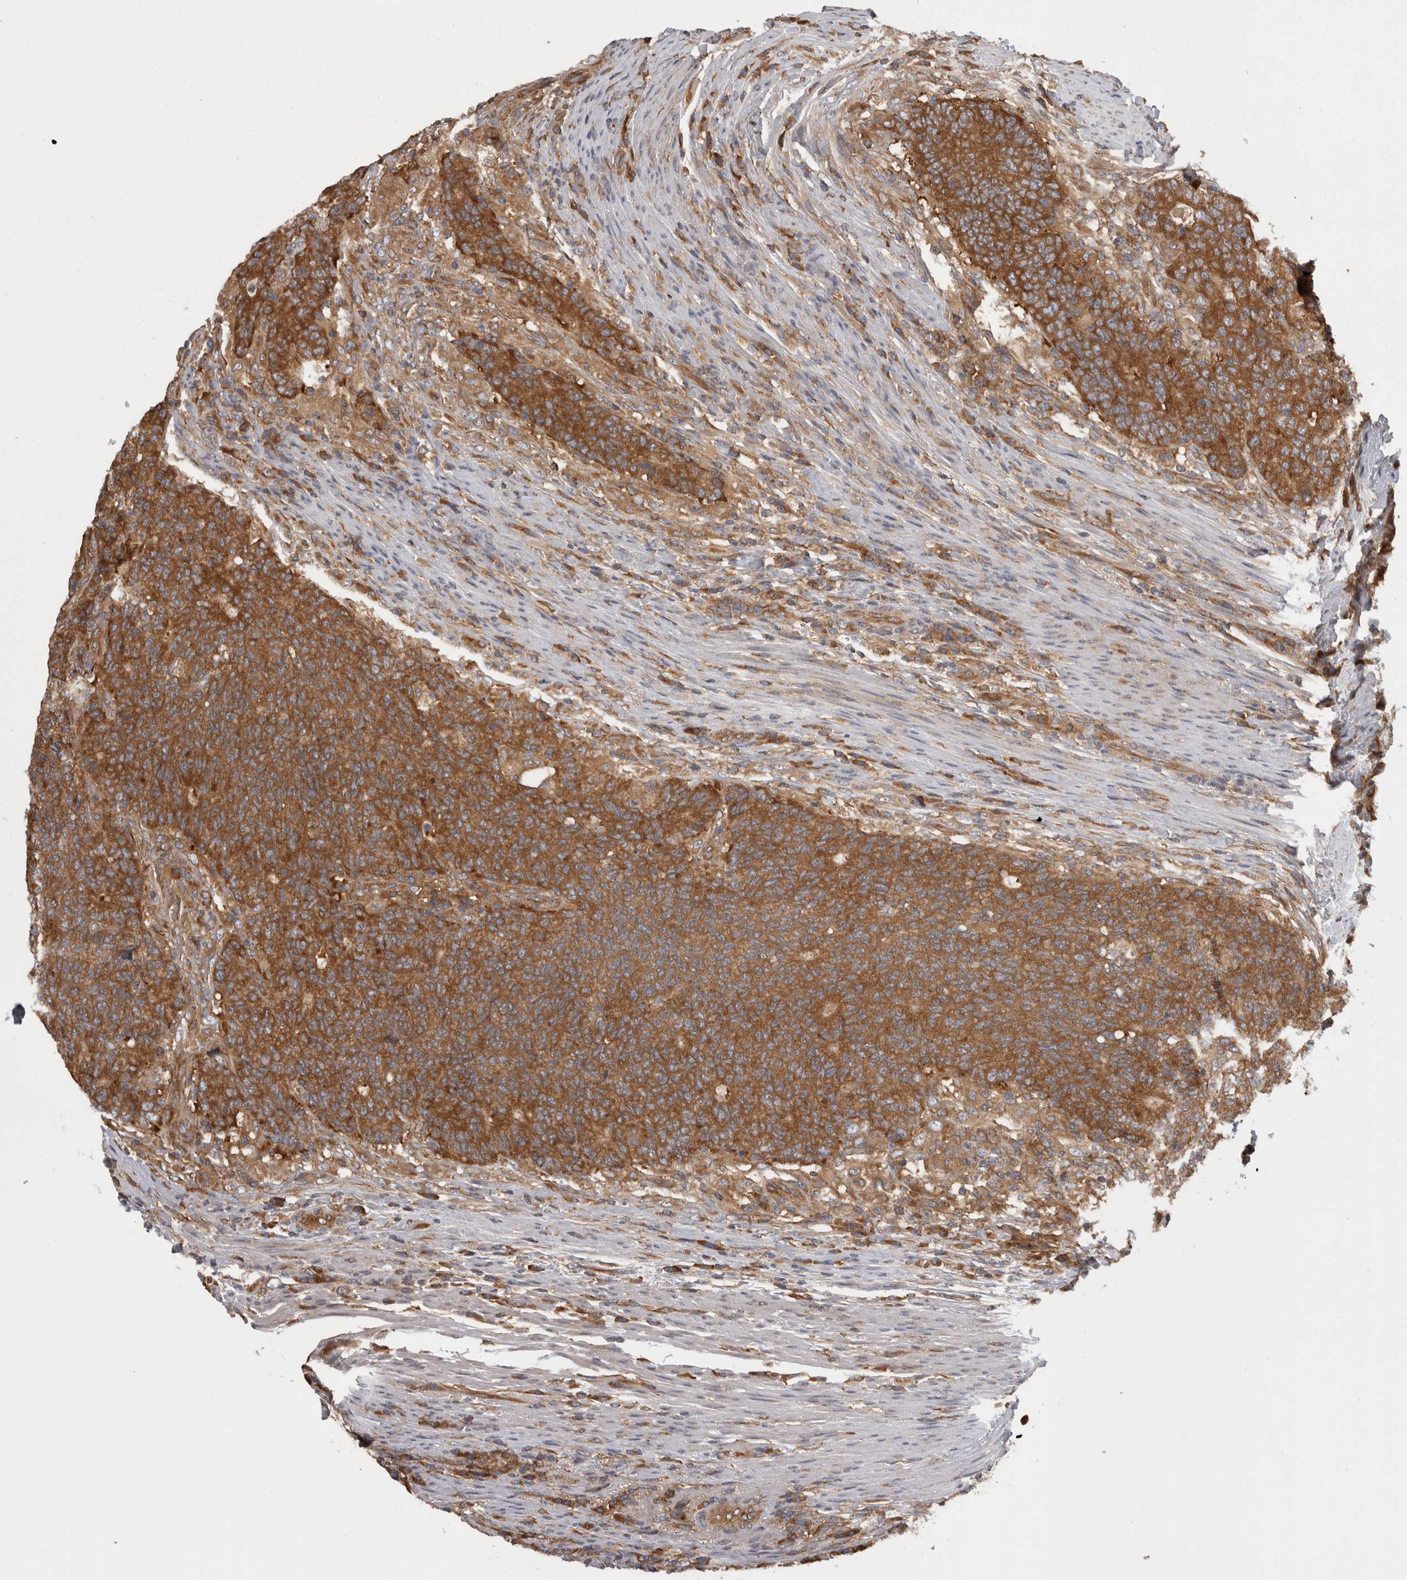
{"staining": {"intensity": "strong", "quantity": ">75%", "location": "cytoplasmic/membranous"}, "tissue": "colorectal cancer", "cell_type": "Tumor cells", "image_type": "cancer", "snomed": [{"axis": "morphology", "description": "Normal tissue, NOS"}, {"axis": "morphology", "description": "Adenocarcinoma, NOS"}, {"axis": "topography", "description": "Colon"}], "caption": "A brown stain highlights strong cytoplasmic/membranous expression of a protein in human adenocarcinoma (colorectal) tumor cells.", "gene": "SMCR8", "patient": {"sex": "female", "age": 75}}